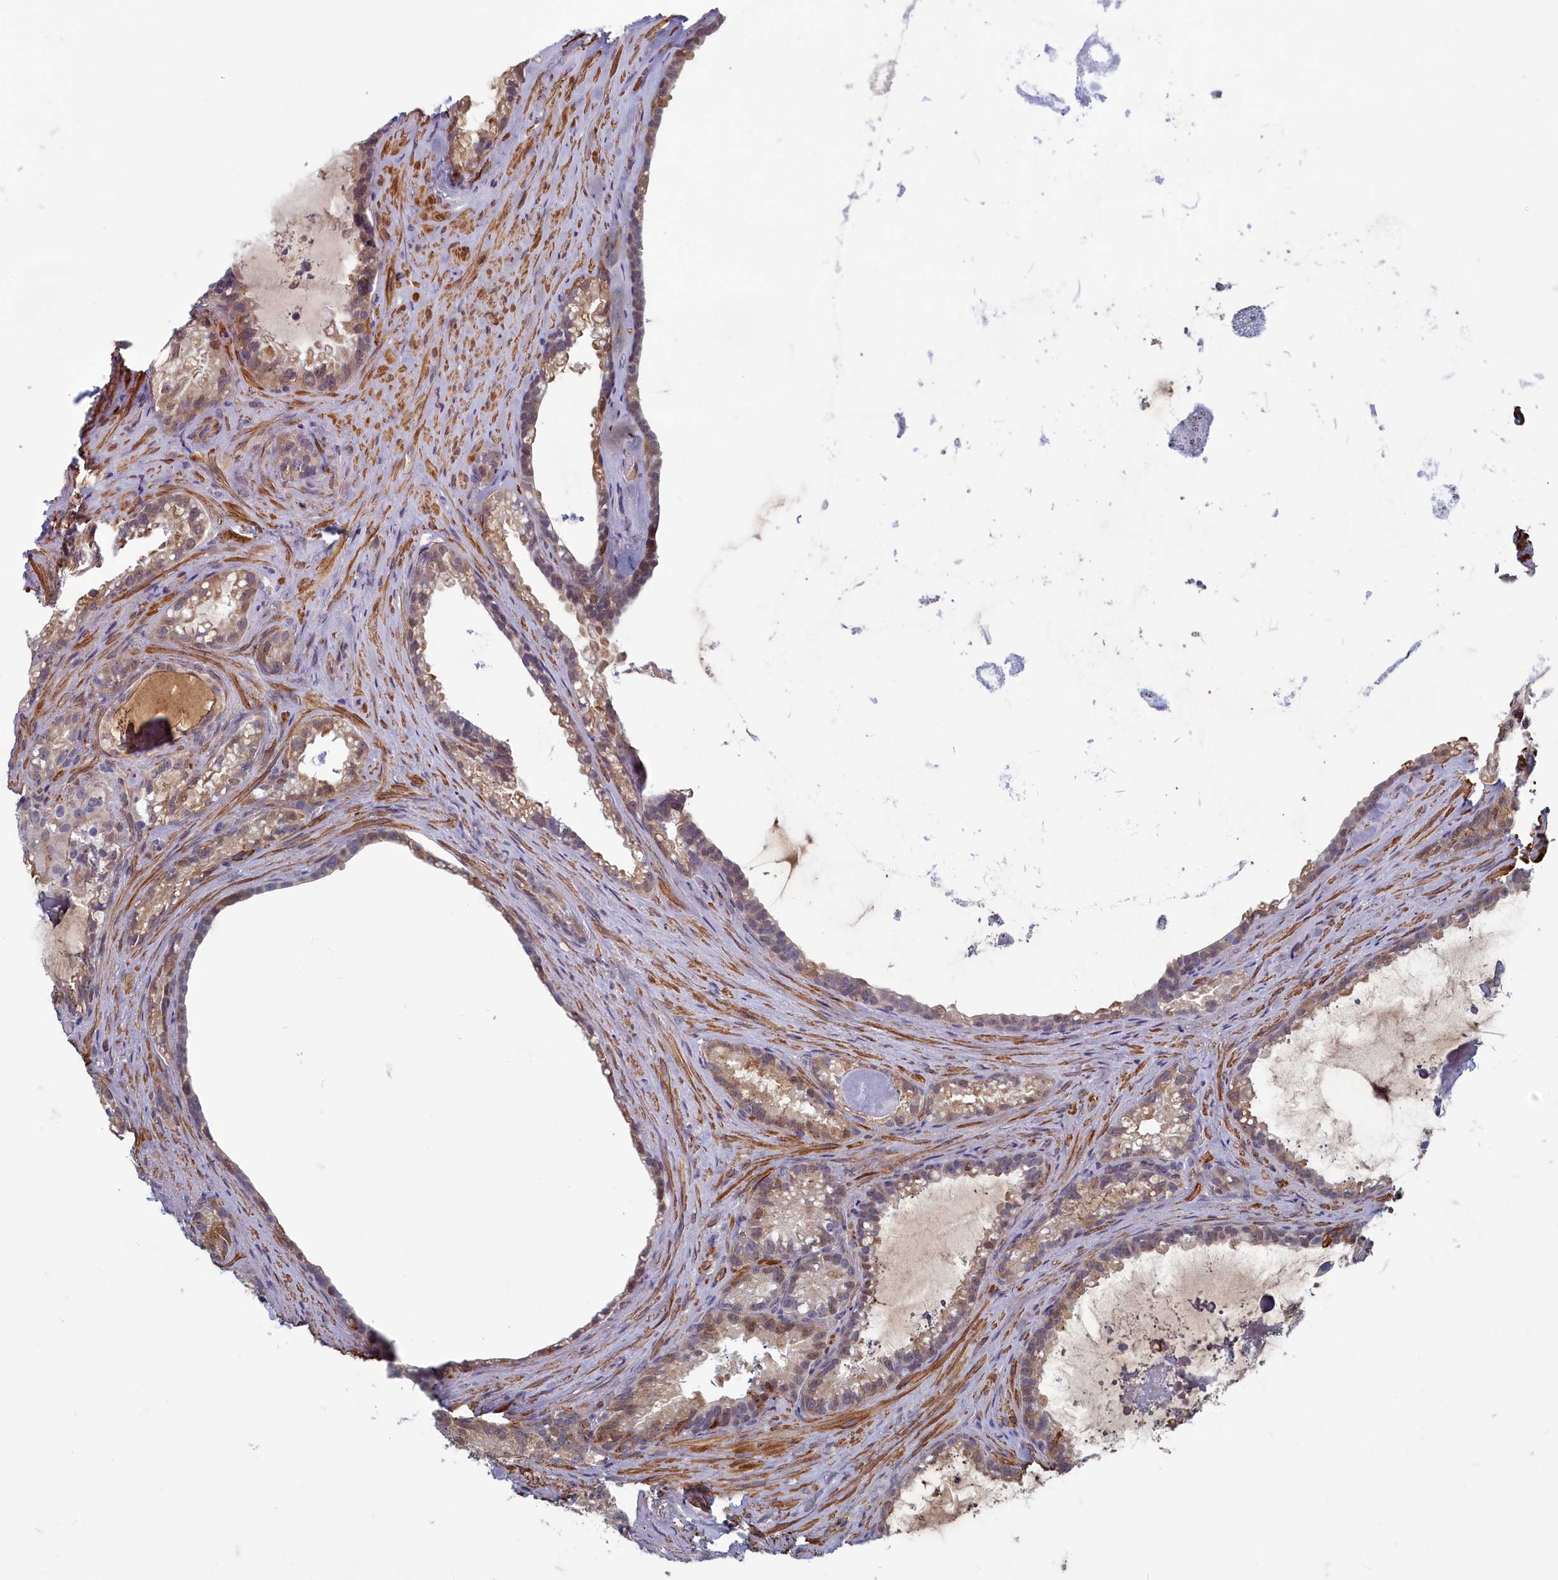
{"staining": {"intensity": "moderate", "quantity": "25%-75%", "location": "cytoplasmic/membranous"}, "tissue": "seminal vesicle", "cell_type": "Glandular cells", "image_type": "normal", "snomed": [{"axis": "morphology", "description": "Normal tissue, NOS"}, {"axis": "topography", "description": "Prostate"}, {"axis": "topography", "description": "Seminal veicle"}], "caption": "High-power microscopy captured an immunohistochemistry photomicrograph of unremarkable seminal vesicle, revealing moderate cytoplasmic/membranous staining in about 25%-75% of glandular cells. The protein is stained brown, and the nuclei are stained in blue (DAB (3,3'-diaminobenzidine) IHC with brightfield microscopy, high magnification).", "gene": "ZNF626", "patient": {"sex": "male", "age": 79}}